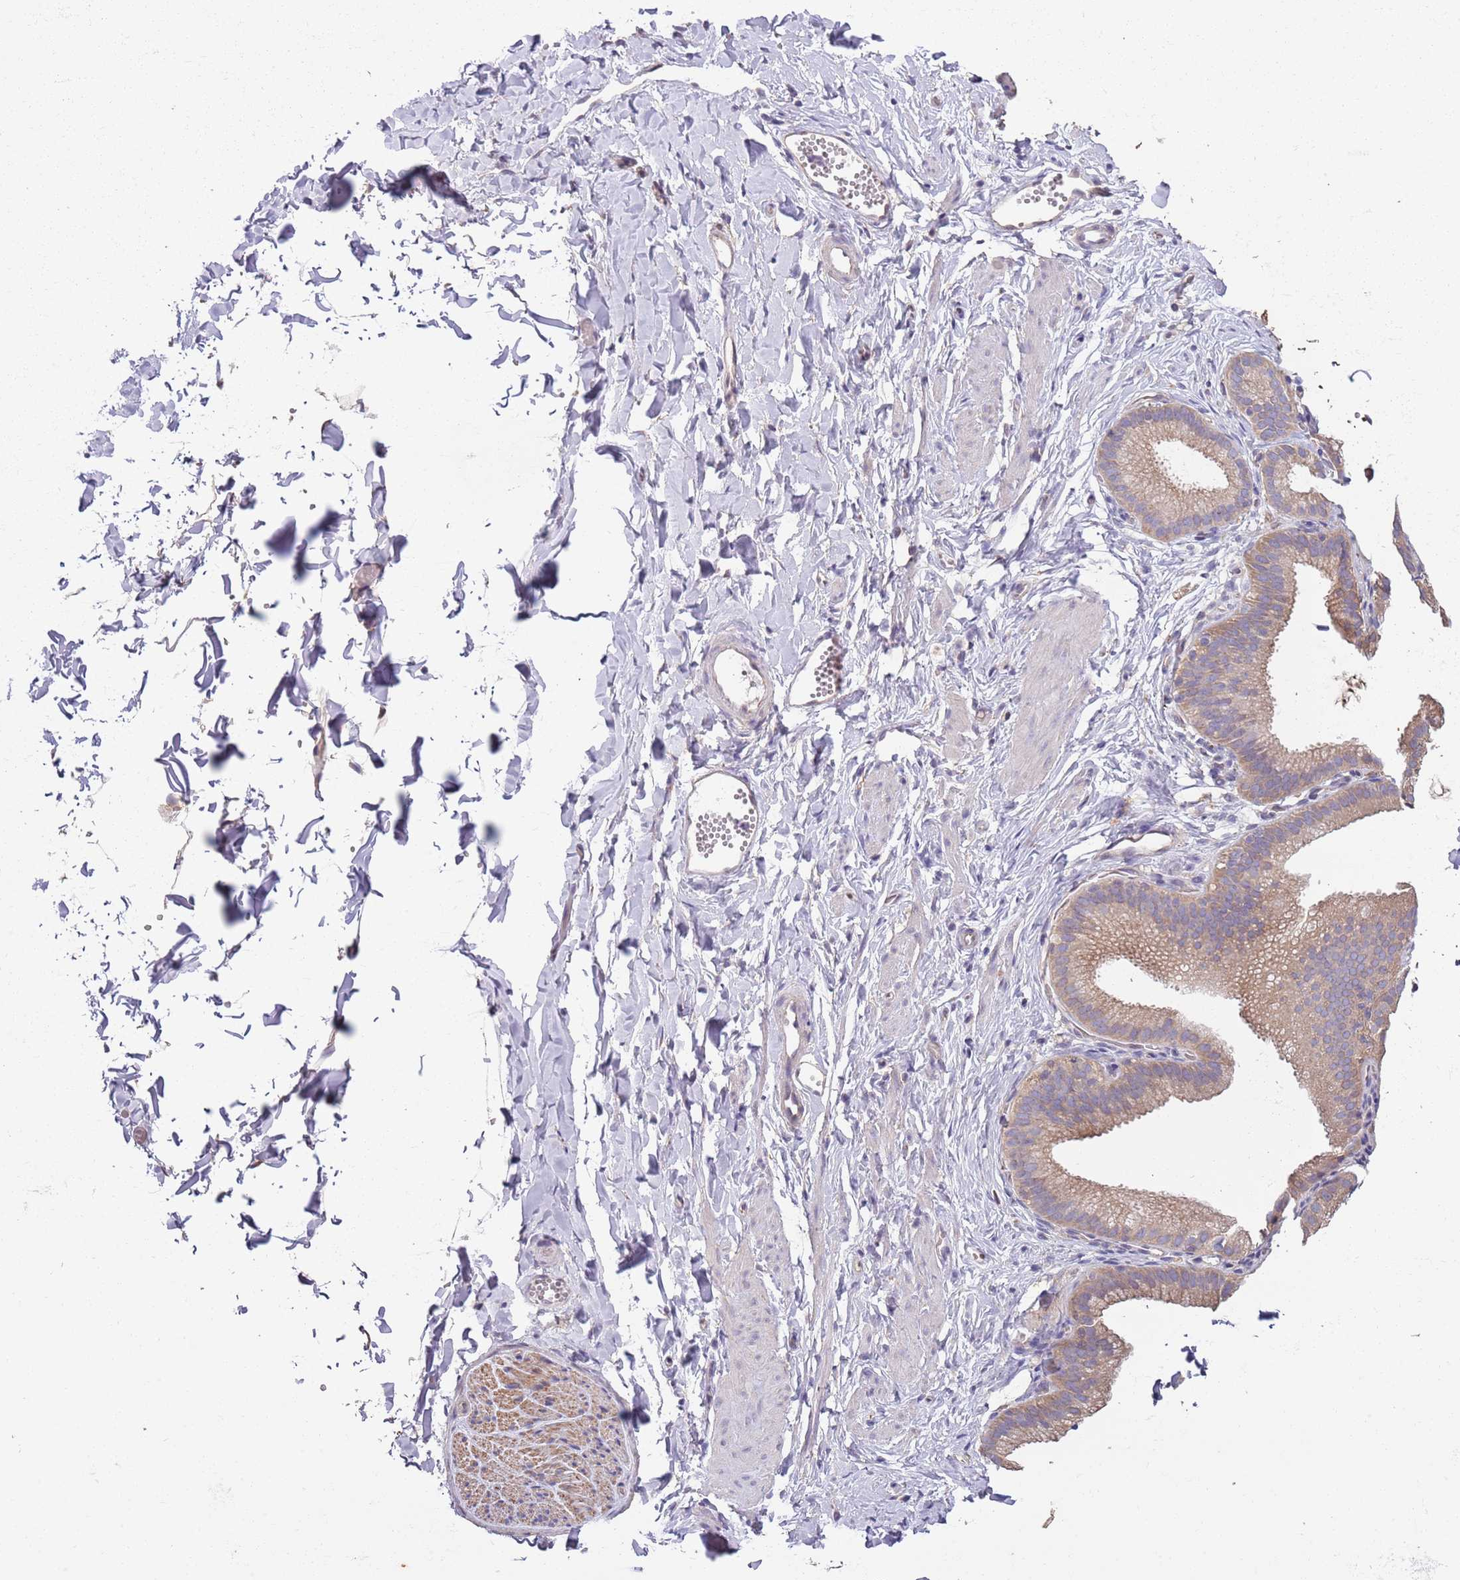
{"staining": {"intensity": "negative", "quantity": "none", "location": "none"}, "tissue": "adipose tissue", "cell_type": "Adipocytes", "image_type": "normal", "snomed": [{"axis": "morphology", "description": "Normal tissue, NOS"}, {"axis": "topography", "description": "Gallbladder"}, {"axis": "topography", "description": "Peripheral nerve tissue"}], "caption": "IHC image of unremarkable adipose tissue stained for a protein (brown), which demonstrates no positivity in adipocytes.", "gene": "CAPN9", "patient": {"sex": "male", "age": 38}}